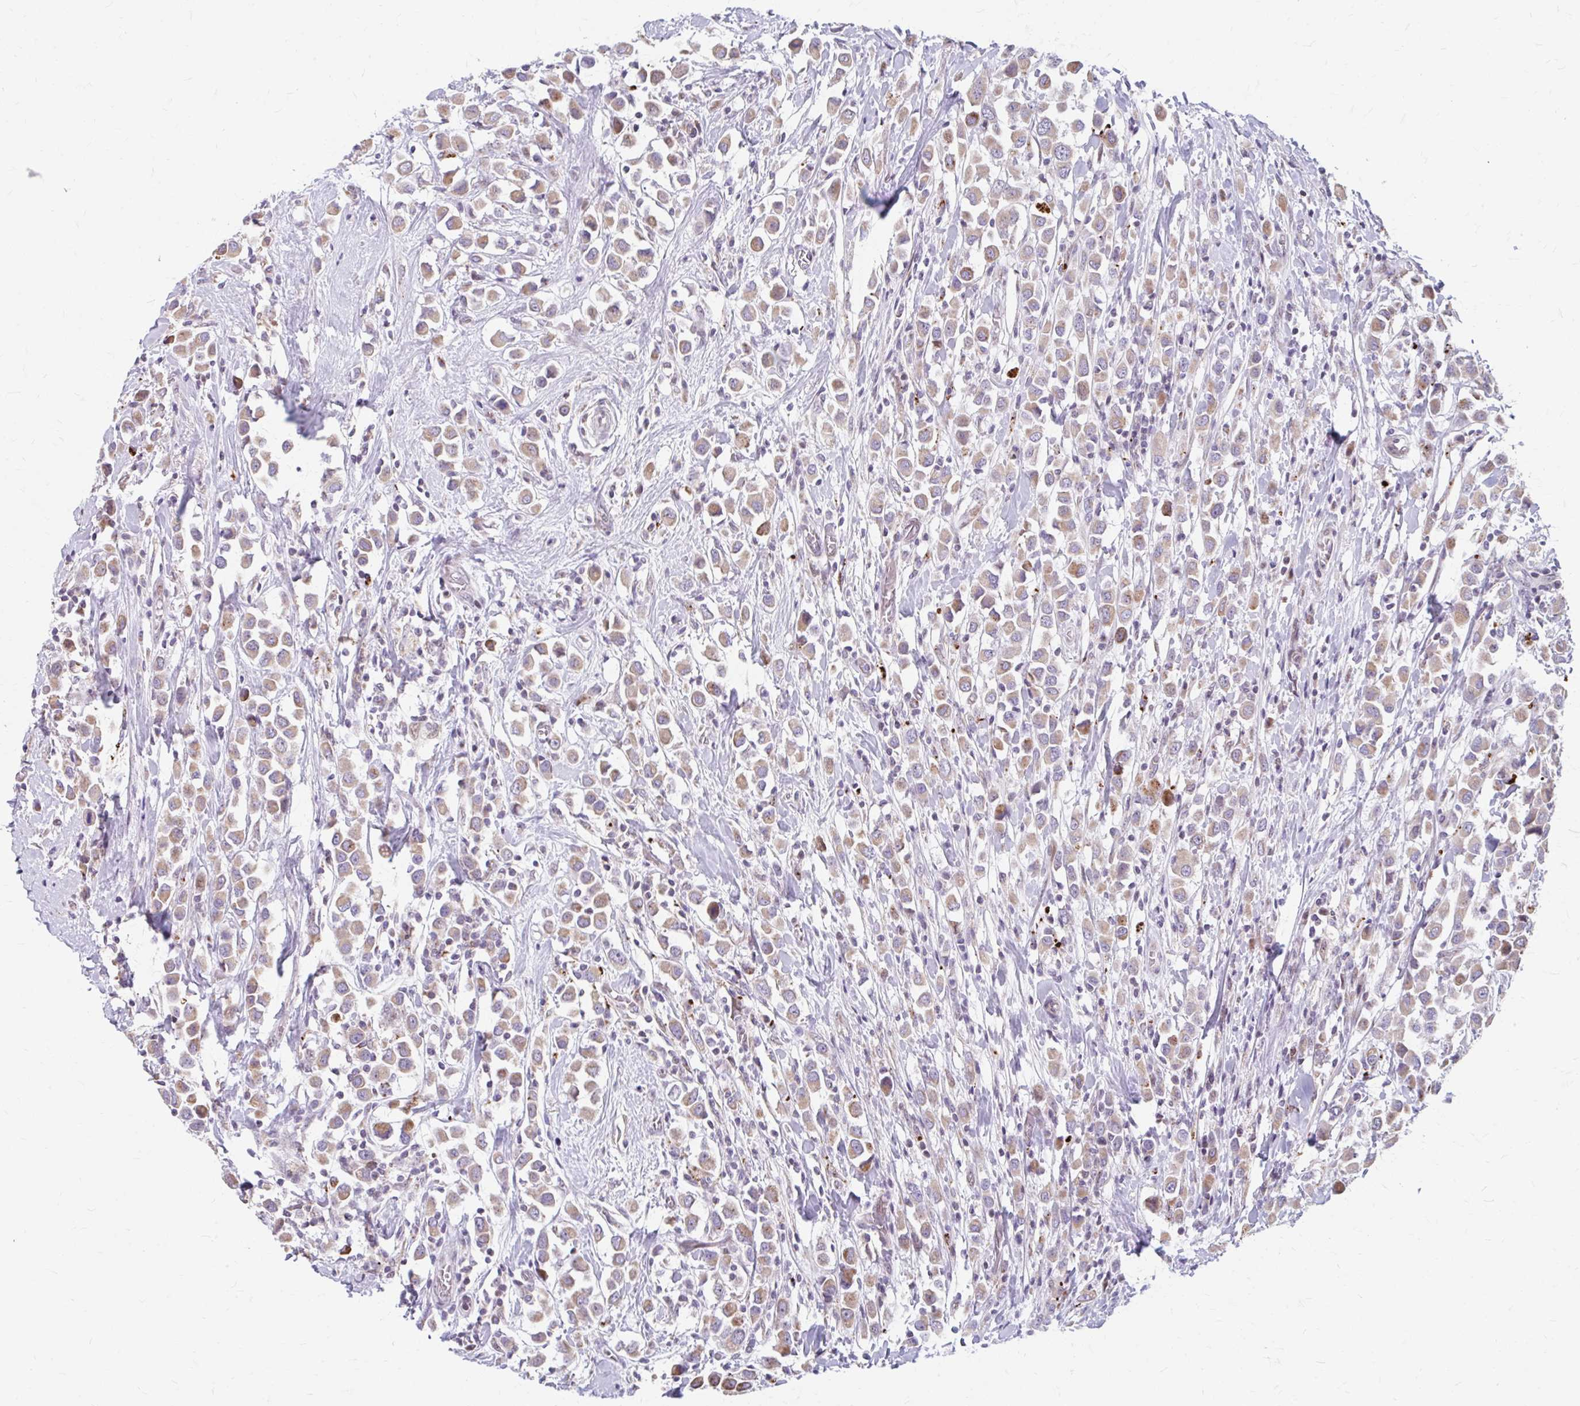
{"staining": {"intensity": "moderate", "quantity": ">75%", "location": "cytoplasmic/membranous"}, "tissue": "breast cancer", "cell_type": "Tumor cells", "image_type": "cancer", "snomed": [{"axis": "morphology", "description": "Duct carcinoma"}, {"axis": "topography", "description": "Breast"}], "caption": "Immunohistochemical staining of breast cancer exhibits medium levels of moderate cytoplasmic/membranous positivity in about >75% of tumor cells. The staining was performed using DAB (3,3'-diaminobenzidine), with brown indicating positive protein expression. Nuclei are stained blue with hematoxylin.", "gene": "BEAN1", "patient": {"sex": "female", "age": 61}}